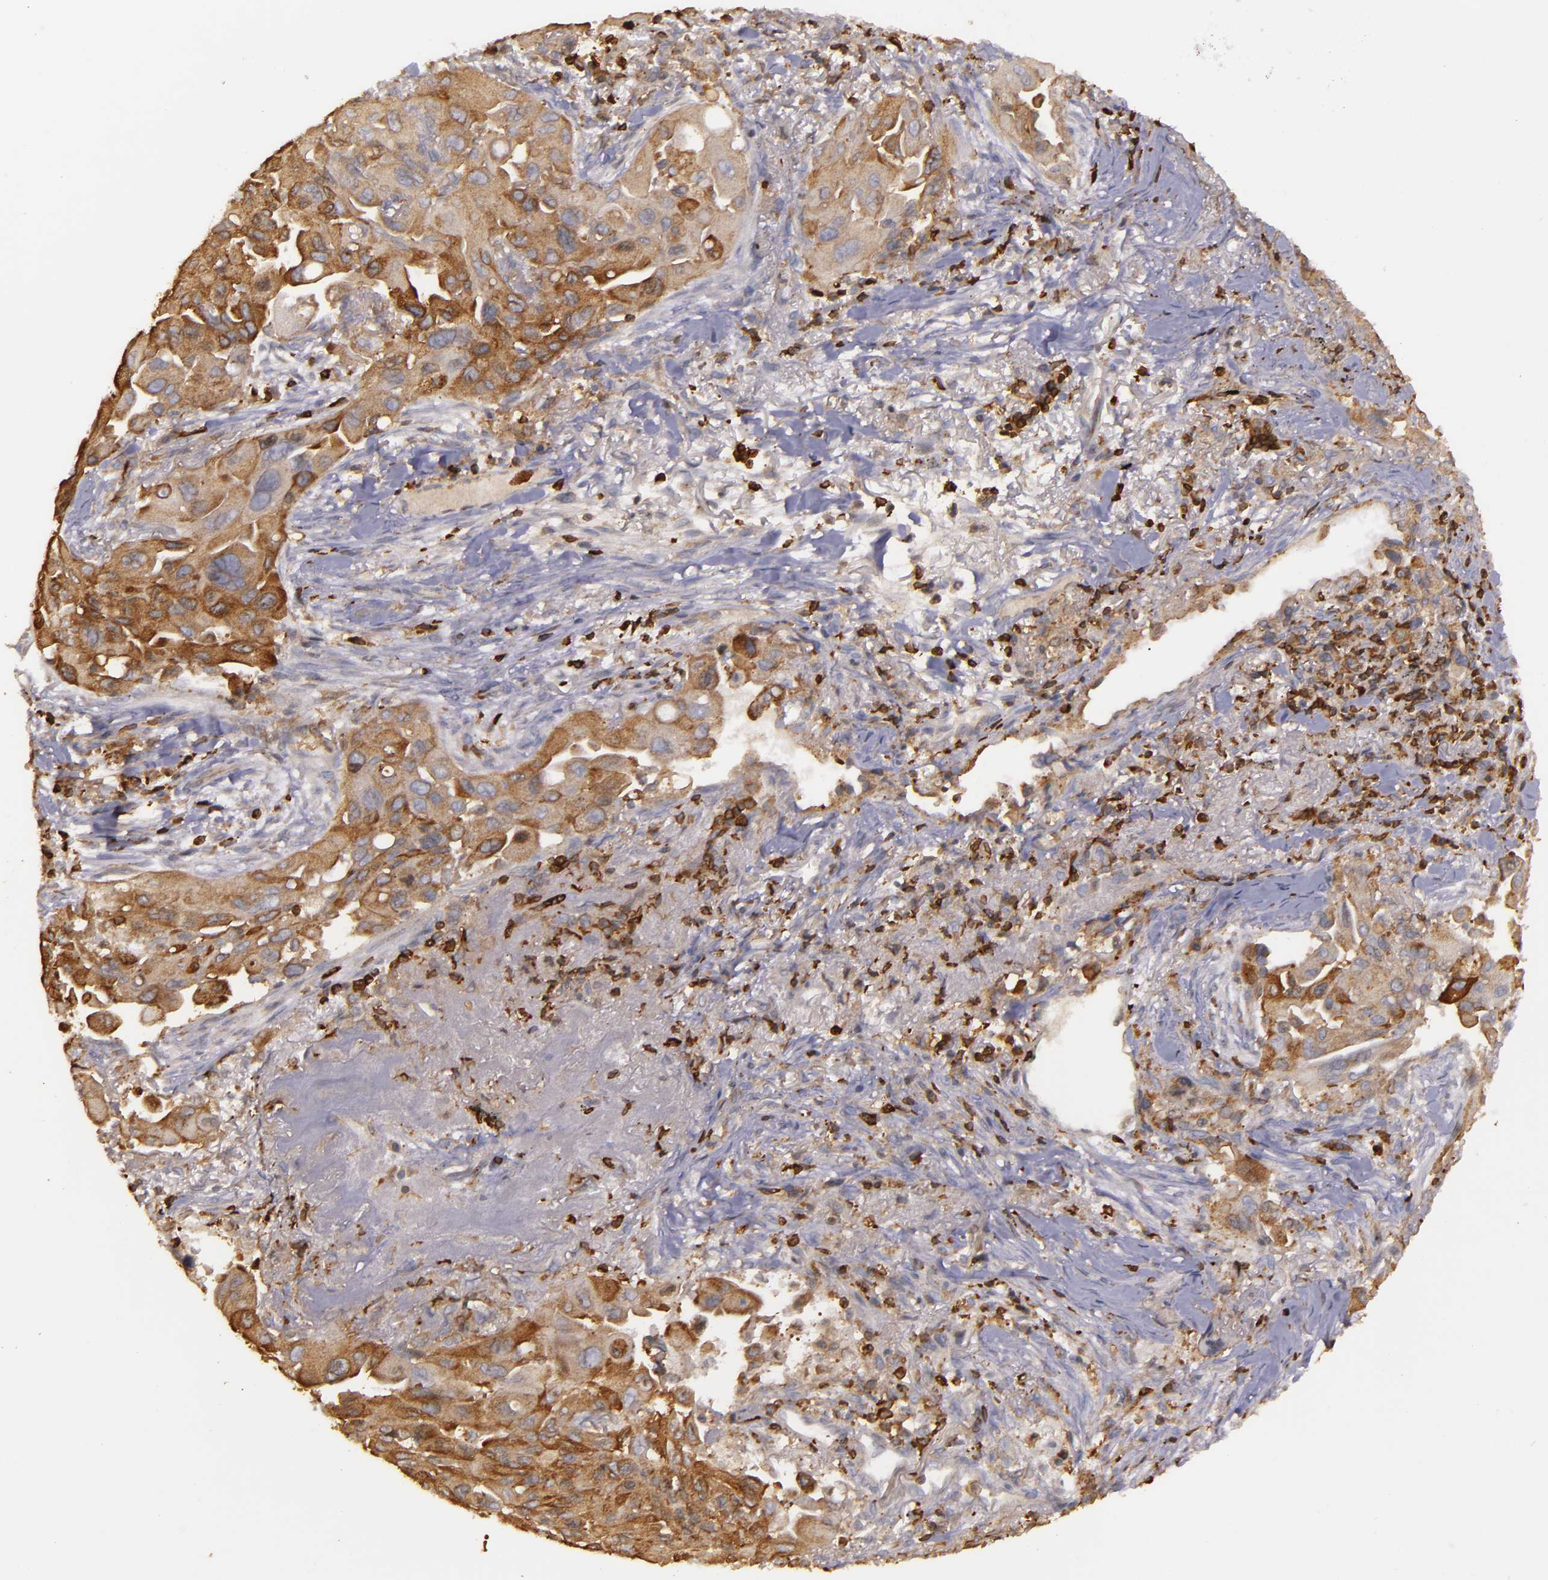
{"staining": {"intensity": "strong", "quantity": ">75%", "location": "cytoplasmic/membranous"}, "tissue": "lung cancer", "cell_type": "Tumor cells", "image_type": "cancer", "snomed": [{"axis": "morphology", "description": "Adenocarcinoma, NOS"}, {"axis": "topography", "description": "Lung"}], "caption": "An image showing strong cytoplasmic/membranous positivity in about >75% of tumor cells in lung adenocarcinoma, as visualized by brown immunohistochemical staining.", "gene": "SLC9A3R1", "patient": {"sex": "male", "age": 68}}